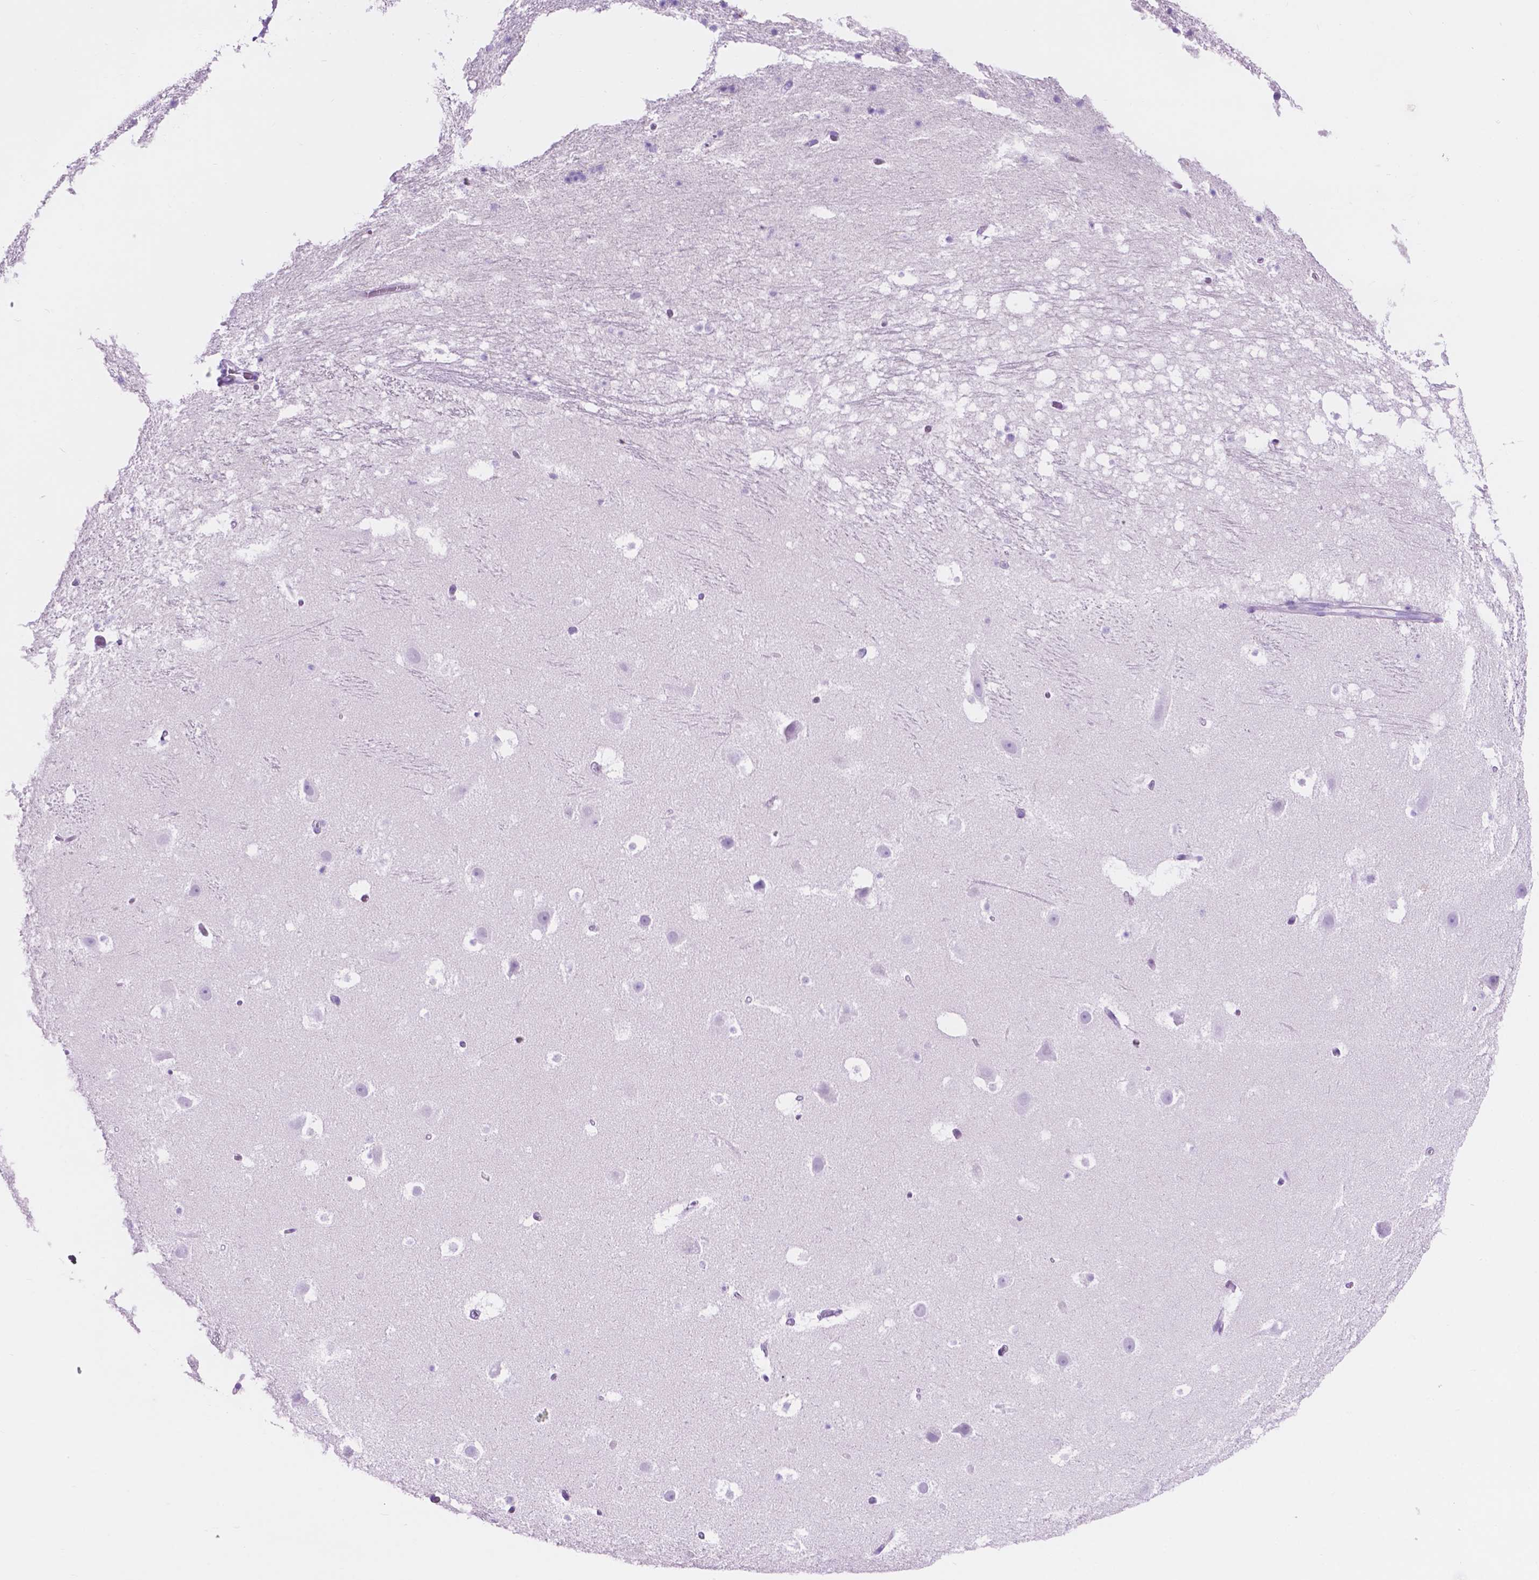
{"staining": {"intensity": "negative", "quantity": "none", "location": "none"}, "tissue": "hippocampus", "cell_type": "Glial cells", "image_type": "normal", "snomed": [{"axis": "morphology", "description": "Normal tissue, NOS"}, {"axis": "topography", "description": "Hippocampus"}], "caption": "This is an IHC micrograph of normal hippocampus. There is no positivity in glial cells.", "gene": "IGFN1", "patient": {"sex": "male", "age": 26}}